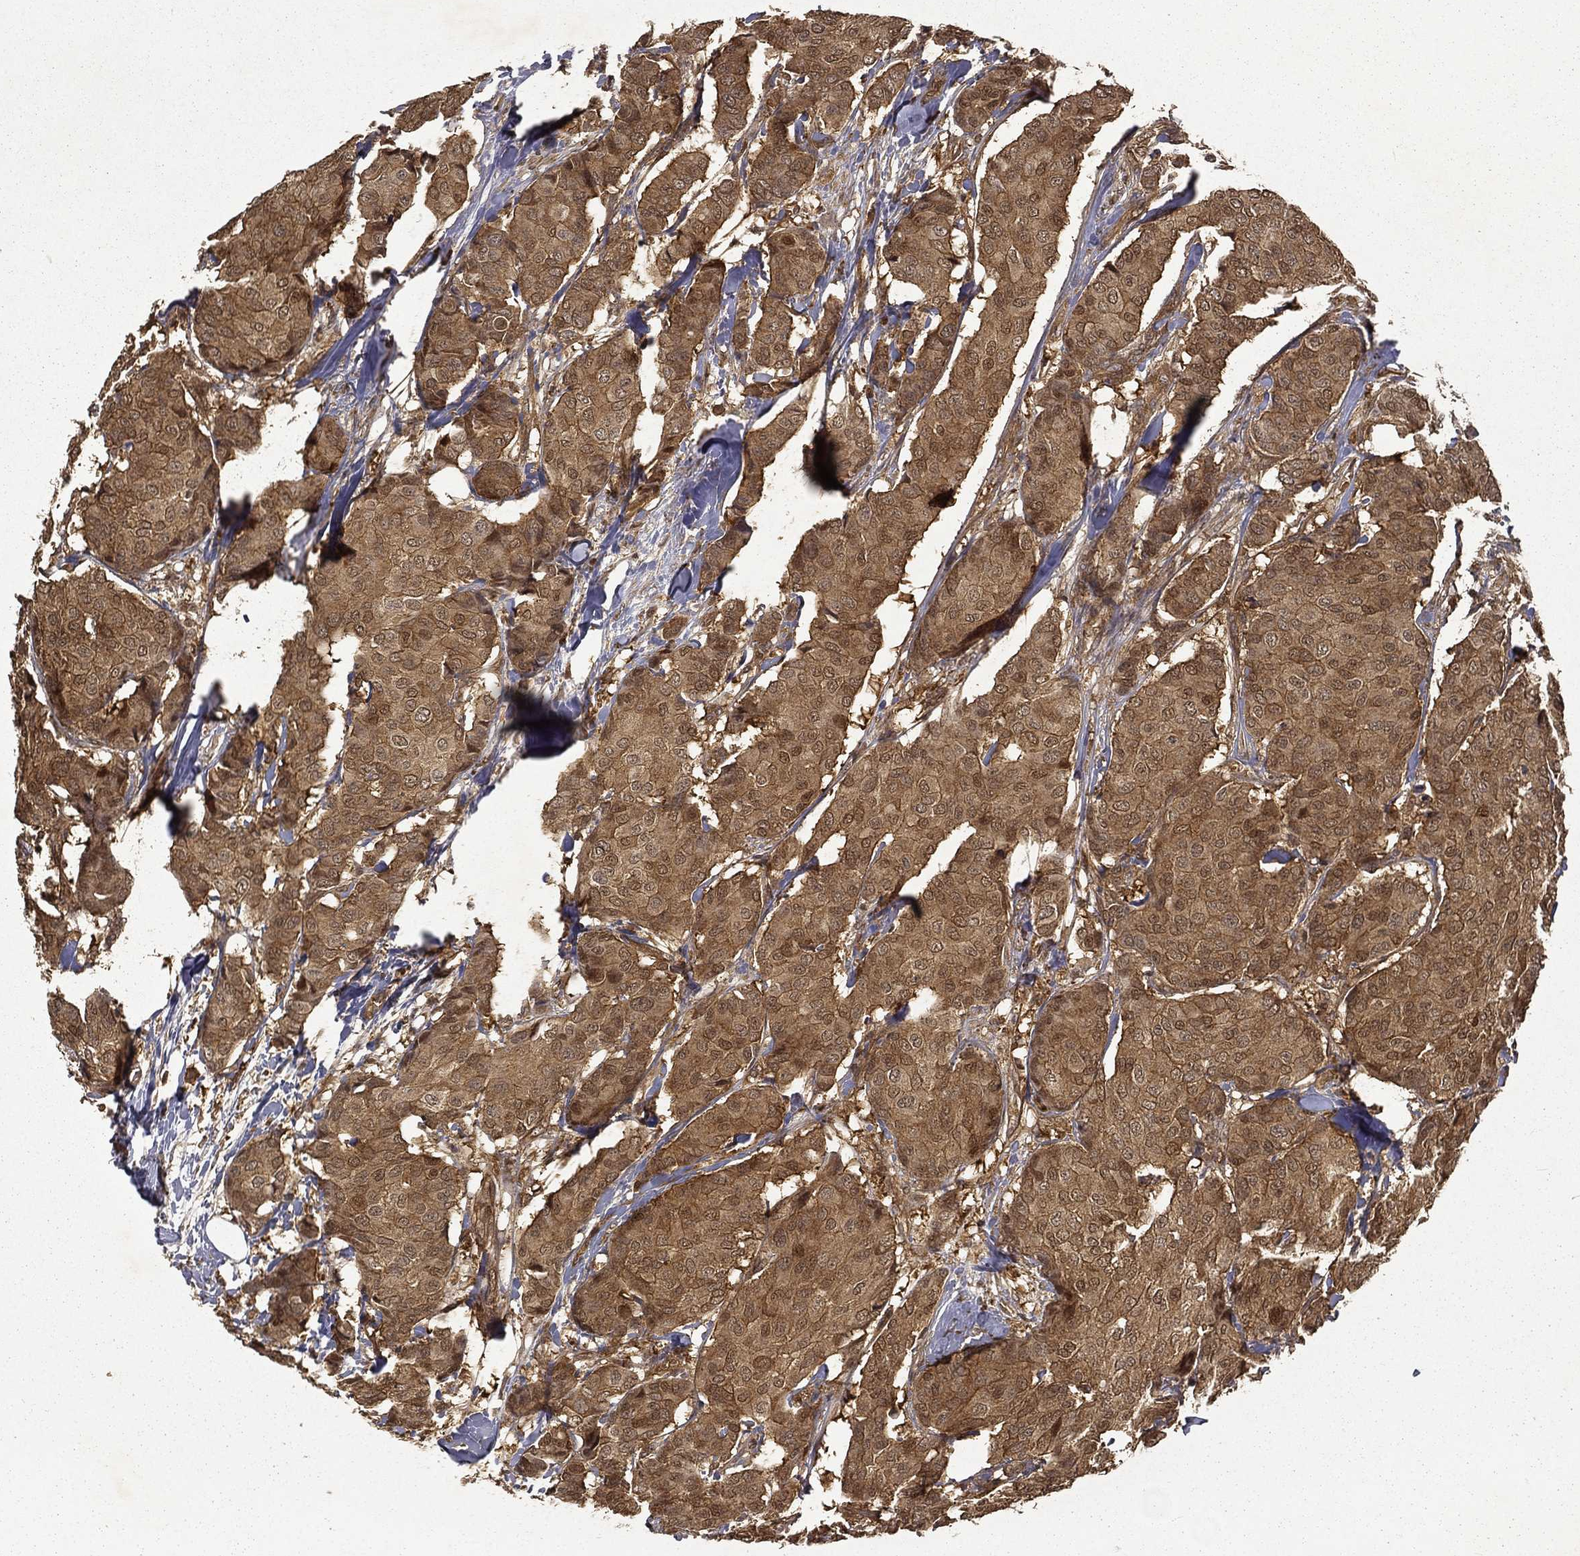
{"staining": {"intensity": "moderate", "quantity": ">75%", "location": "cytoplasmic/membranous"}, "tissue": "breast cancer", "cell_type": "Tumor cells", "image_type": "cancer", "snomed": [{"axis": "morphology", "description": "Duct carcinoma"}, {"axis": "topography", "description": "Breast"}], "caption": "Protein expression by immunohistochemistry (IHC) reveals moderate cytoplasmic/membranous staining in about >75% of tumor cells in breast cancer (invasive ductal carcinoma). The protein is stained brown, and the nuclei are stained in blue (DAB (3,3'-diaminobenzidine) IHC with brightfield microscopy, high magnification).", "gene": "FGD1", "patient": {"sex": "female", "age": 75}}